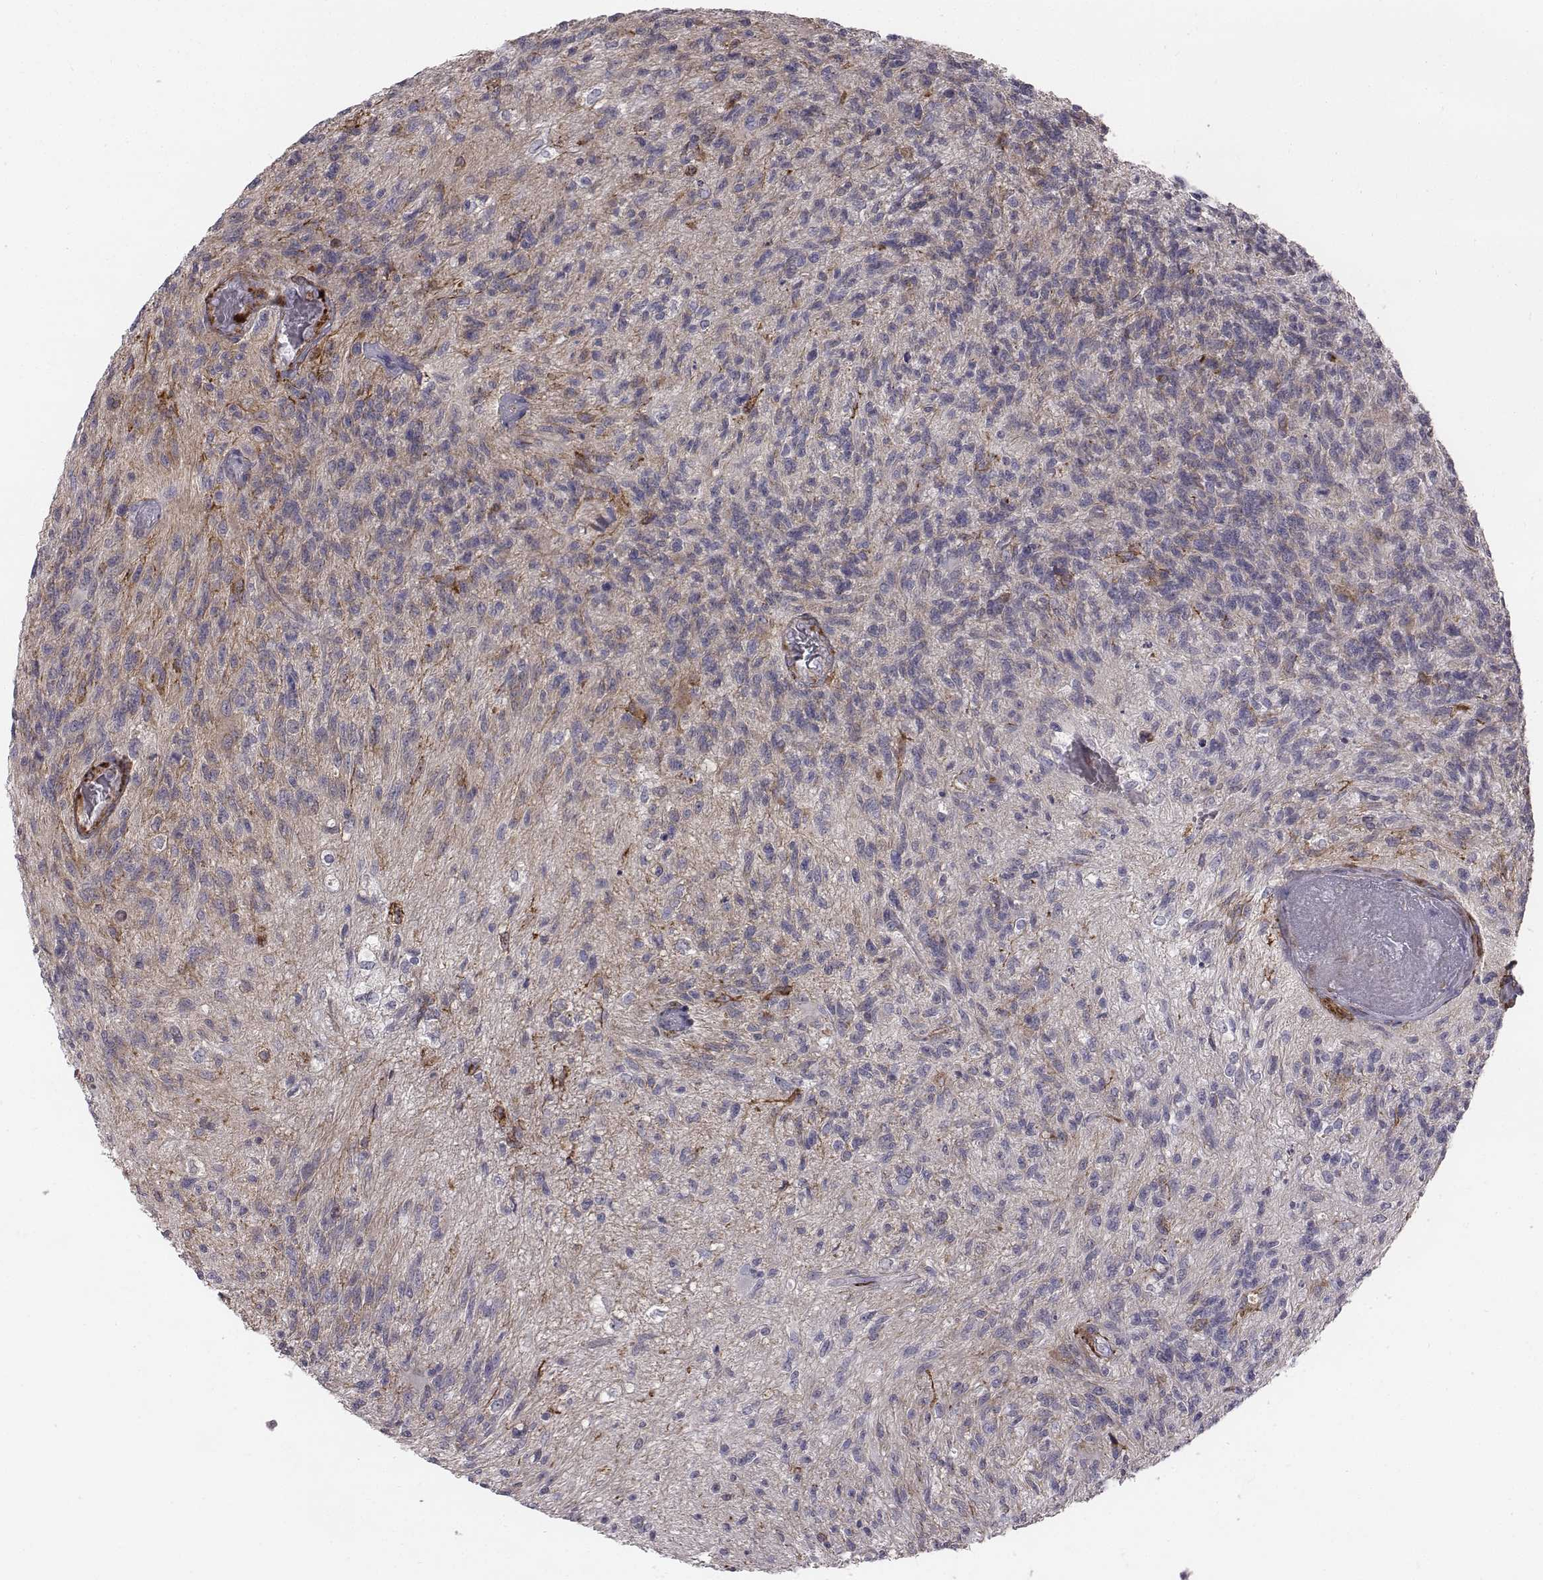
{"staining": {"intensity": "negative", "quantity": "none", "location": "none"}, "tissue": "glioma", "cell_type": "Tumor cells", "image_type": "cancer", "snomed": [{"axis": "morphology", "description": "Glioma, malignant, High grade"}, {"axis": "topography", "description": "Brain"}], "caption": "Immunohistochemical staining of malignant glioma (high-grade) shows no significant positivity in tumor cells.", "gene": "PRKCZ", "patient": {"sex": "male", "age": 56}}